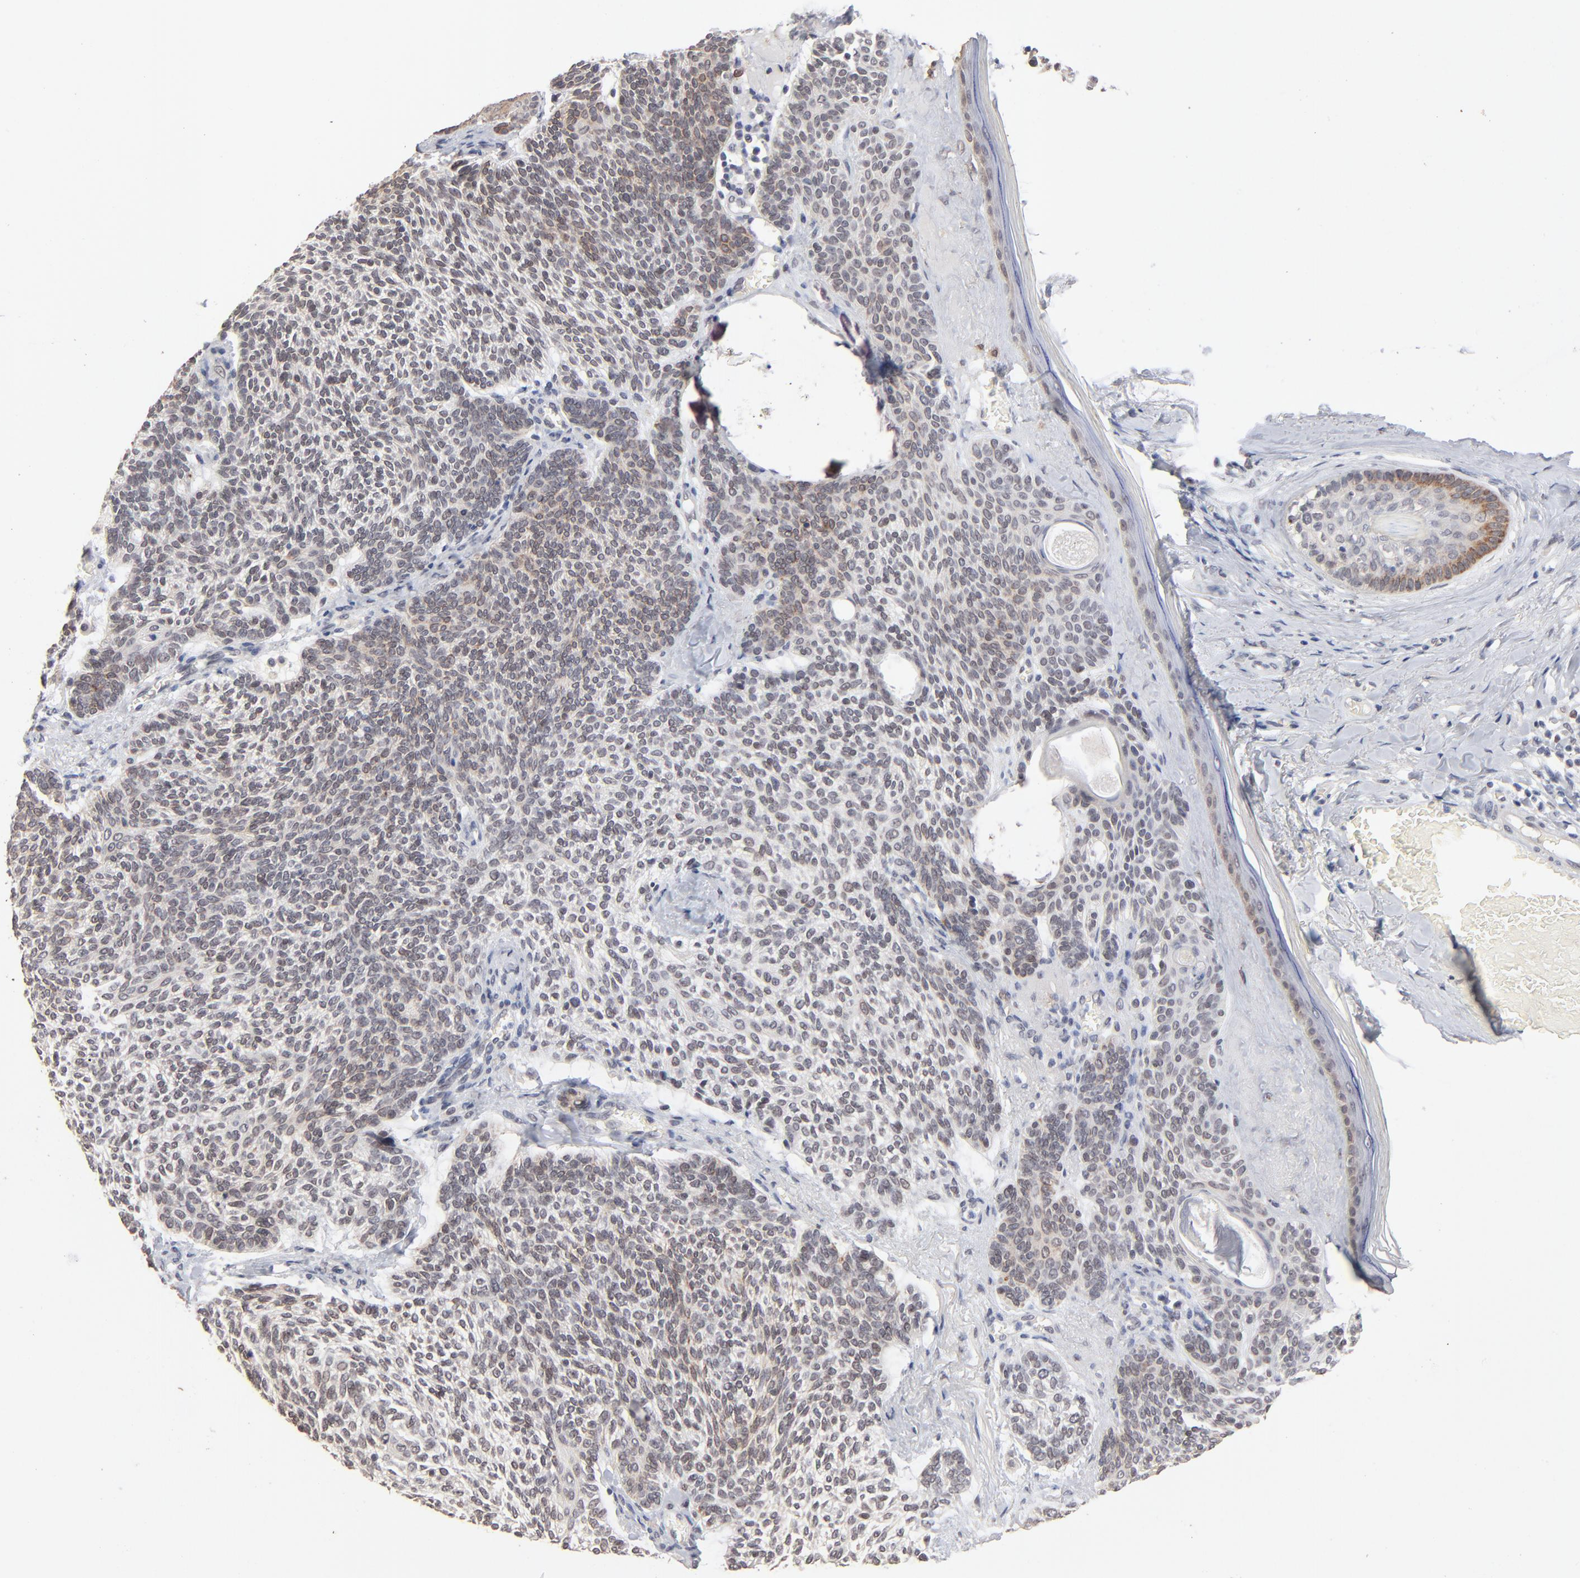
{"staining": {"intensity": "negative", "quantity": "none", "location": "none"}, "tissue": "skin cancer", "cell_type": "Tumor cells", "image_type": "cancer", "snomed": [{"axis": "morphology", "description": "Normal tissue, NOS"}, {"axis": "morphology", "description": "Basal cell carcinoma"}, {"axis": "topography", "description": "Skin"}], "caption": "A micrograph of human skin basal cell carcinoma is negative for staining in tumor cells.", "gene": "MBIP", "patient": {"sex": "female", "age": 70}}